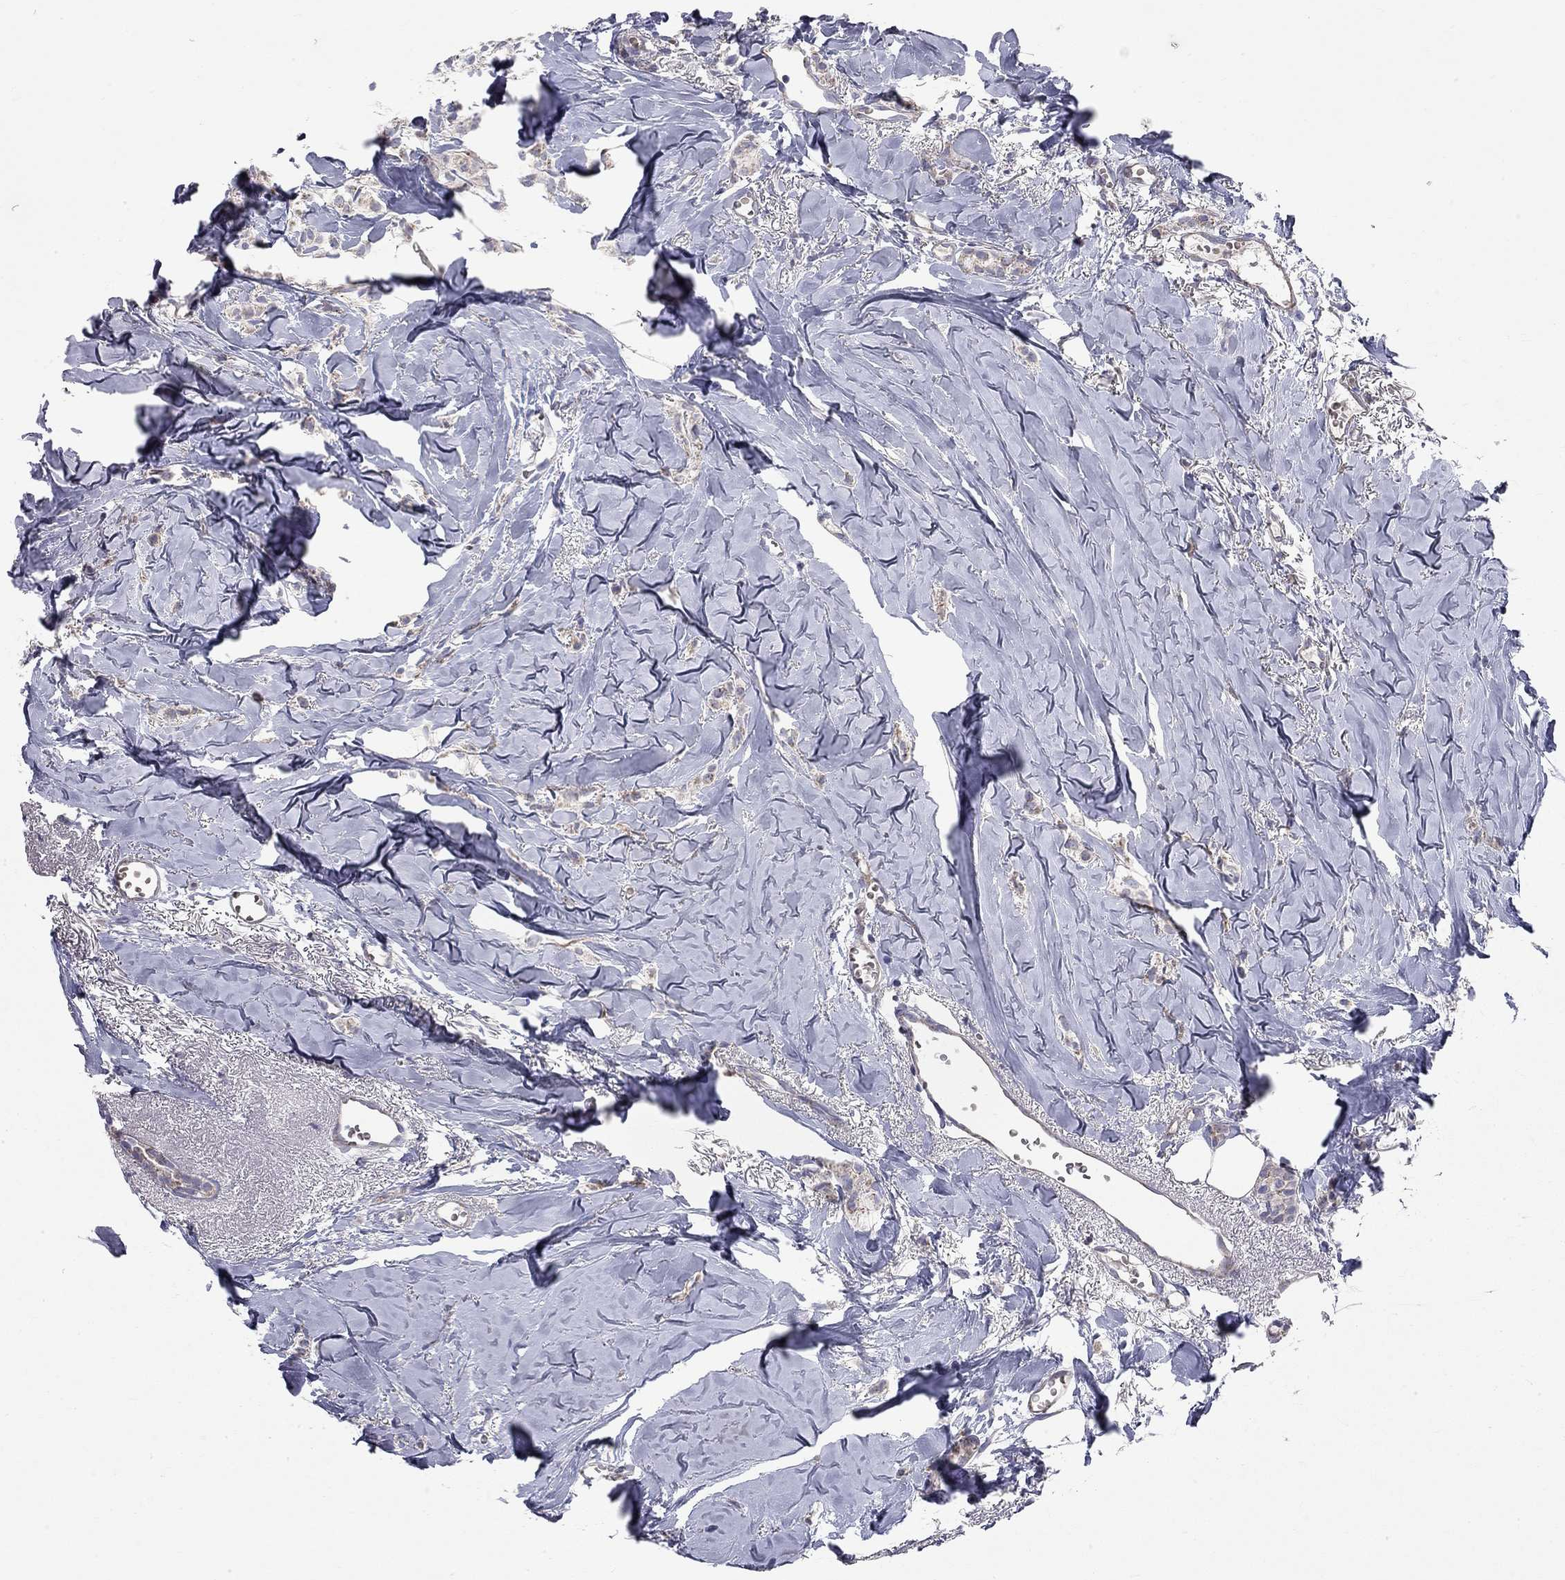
{"staining": {"intensity": "negative", "quantity": "none", "location": "none"}, "tissue": "breast cancer", "cell_type": "Tumor cells", "image_type": "cancer", "snomed": [{"axis": "morphology", "description": "Duct carcinoma"}, {"axis": "topography", "description": "Breast"}], "caption": "Tumor cells show no significant staining in invasive ductal carcinoma (breast).", "gene": "KANSL1L", "patient": {"sex": "female", "age": 85}}